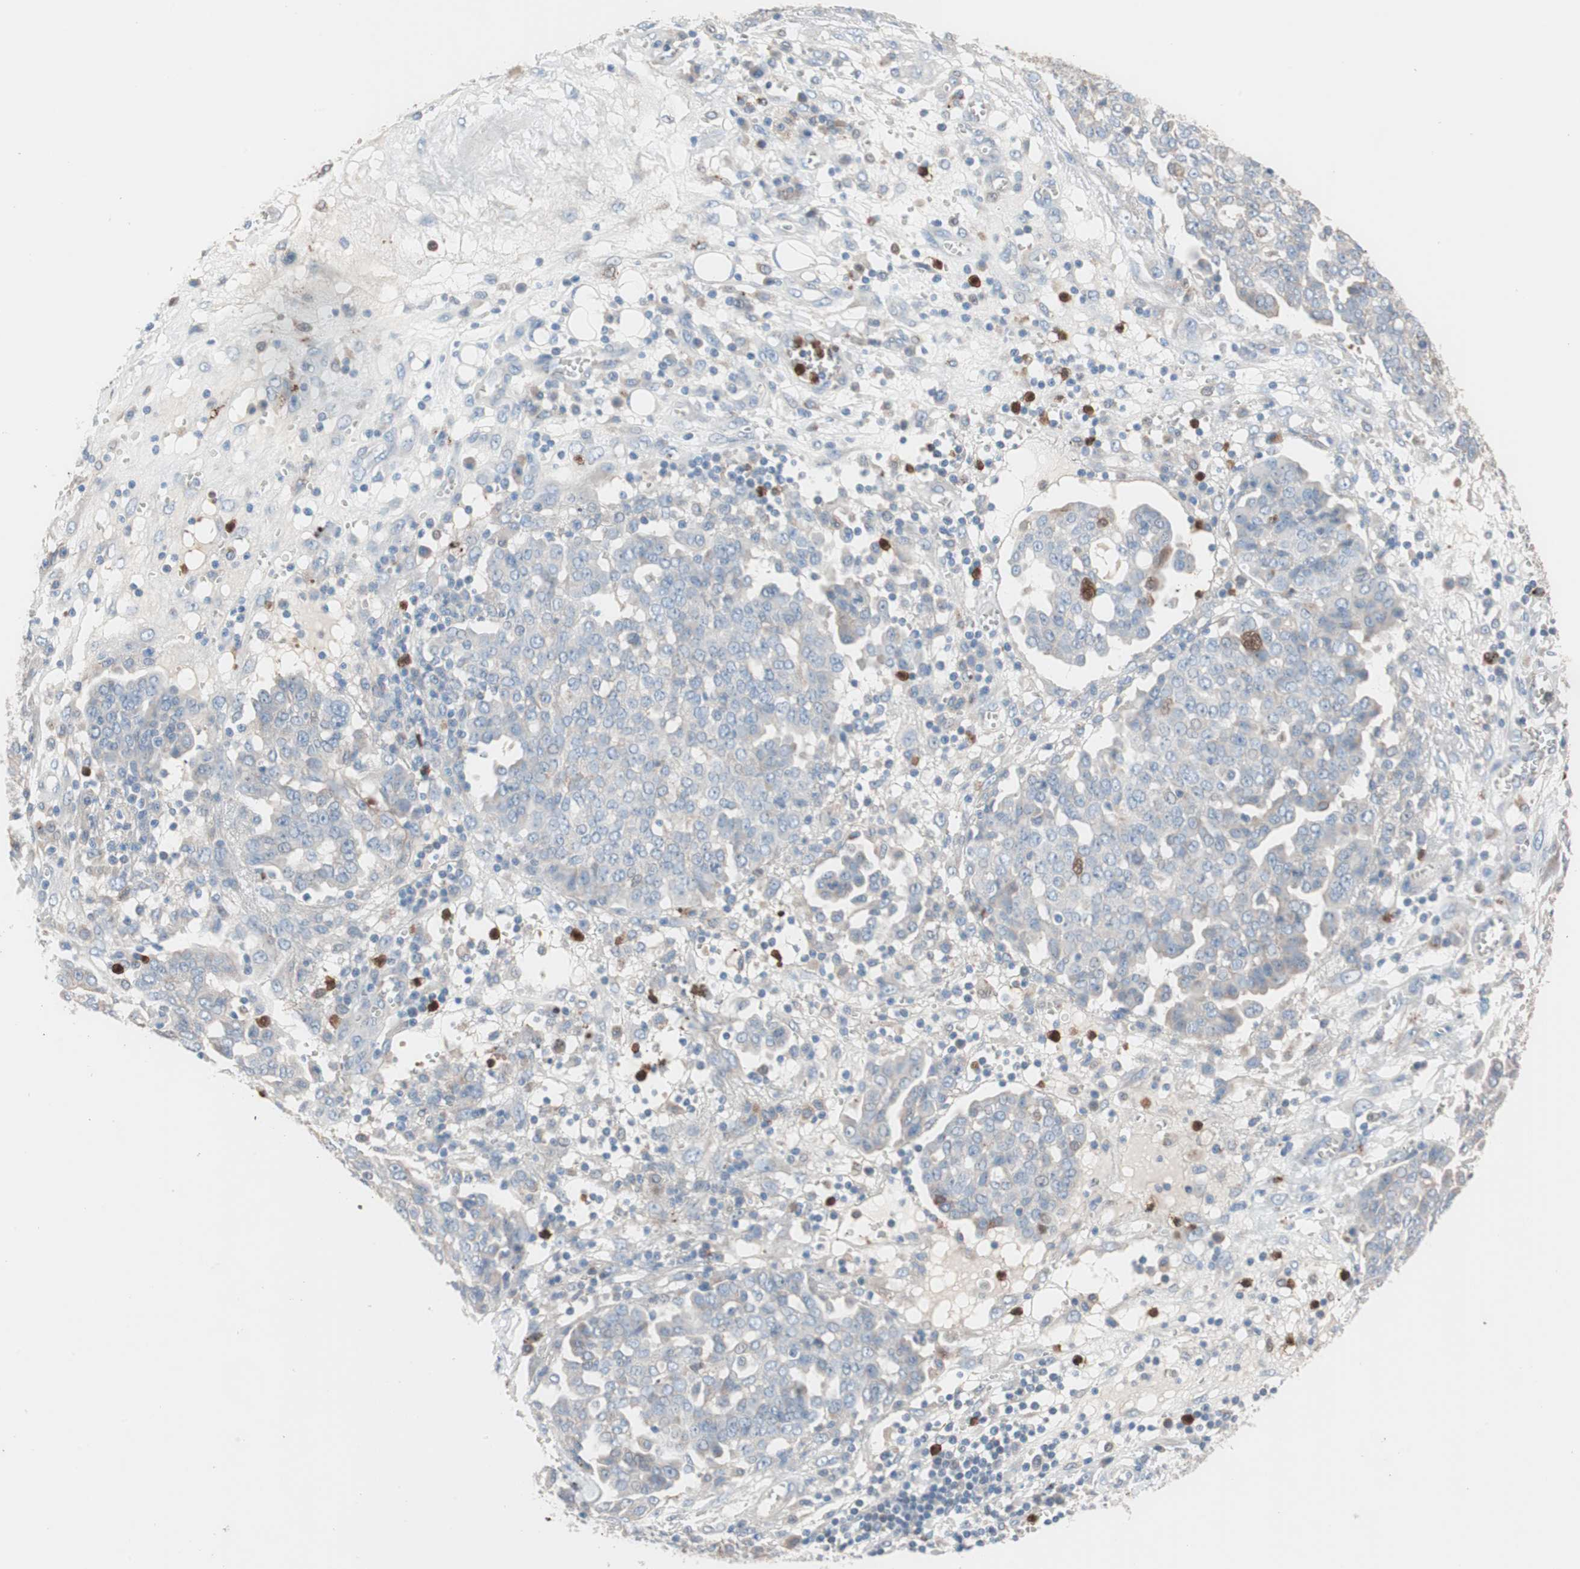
{"staining": {"intensity": "weak", "quantity": "<25%", "location": "cytoplasmic/membranous"}, "tissue": "ovarian cancer", "cell_type": "Tumor cells", "image_type": "cancer", "snomed": [{"axis": "morphology", "description": "Cystadenocarcinoma, serous, NOS"}, {"axis": "topography", "description": "Soft tissue"}, {"axis": "topography", "description": "Ovary"}], "caption": "Tumor cells show no significant expression in ovarian serous cystadenocarcinoma.", "gene": "CLEC4D", "patient": {"sex": "female", "age": 57}}